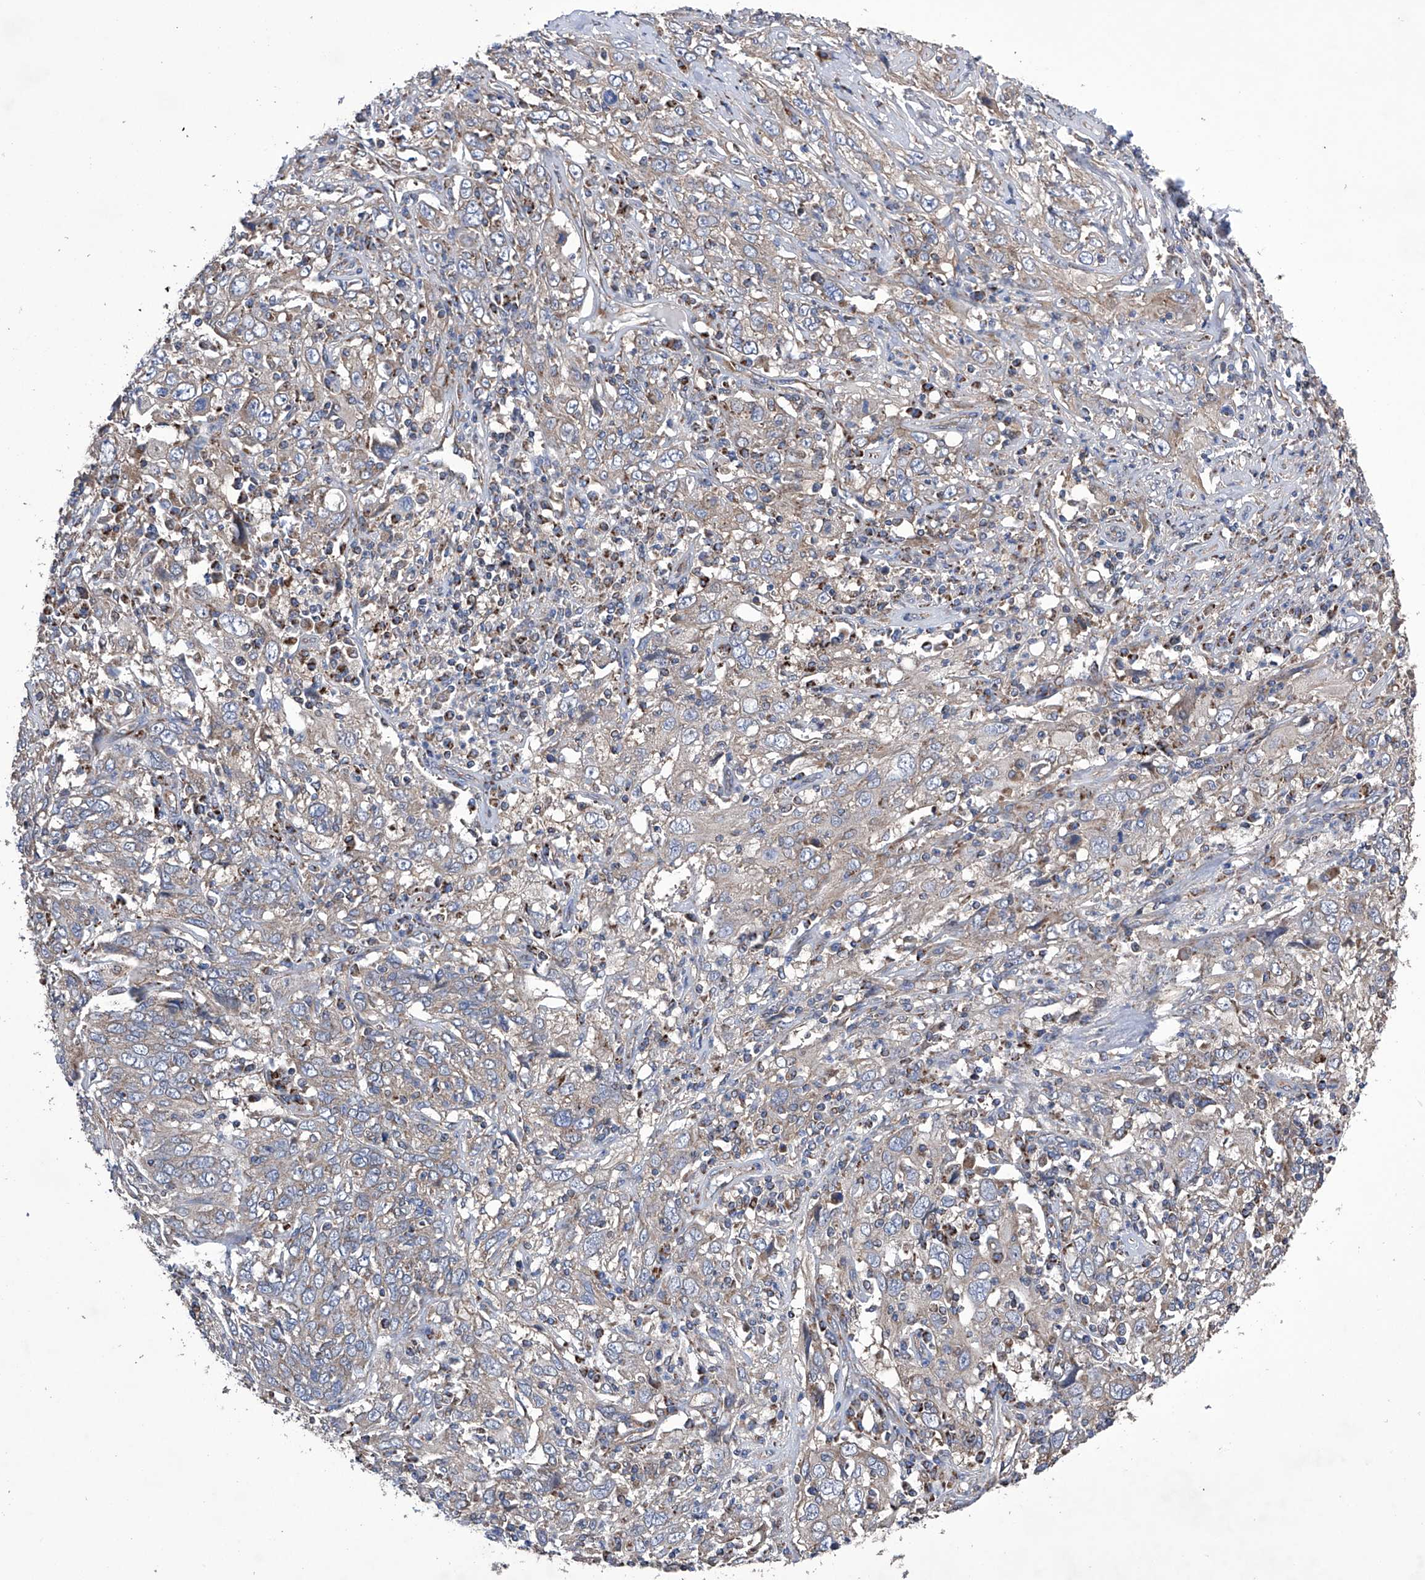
{"staining": {"intensity": "weak", "quantity": "<25%", "location": "cytoplasmic/membranous"}, "tissue": "cervical cancer", "cell_type": "Tumor cells", "image_type": "cancer", "snomed": [{"axis": "morphology", "description": "Squamous cell carcinoma, NOS"}, {"axis": "topography", "description": "Cervix"}], "caption": "Cervical cancer was stained to show a protein in brown. There is no significant staining in tumor cells. The staining was performed using DAB (3,3'-diaminobenzidine) to visualize the protein expression in brown, while the nuclei were stained in blue with hematoxylin (Magnification: 20x).", "gene": "EFCAB2", "patient": {"sex": "female", "age": 46}}